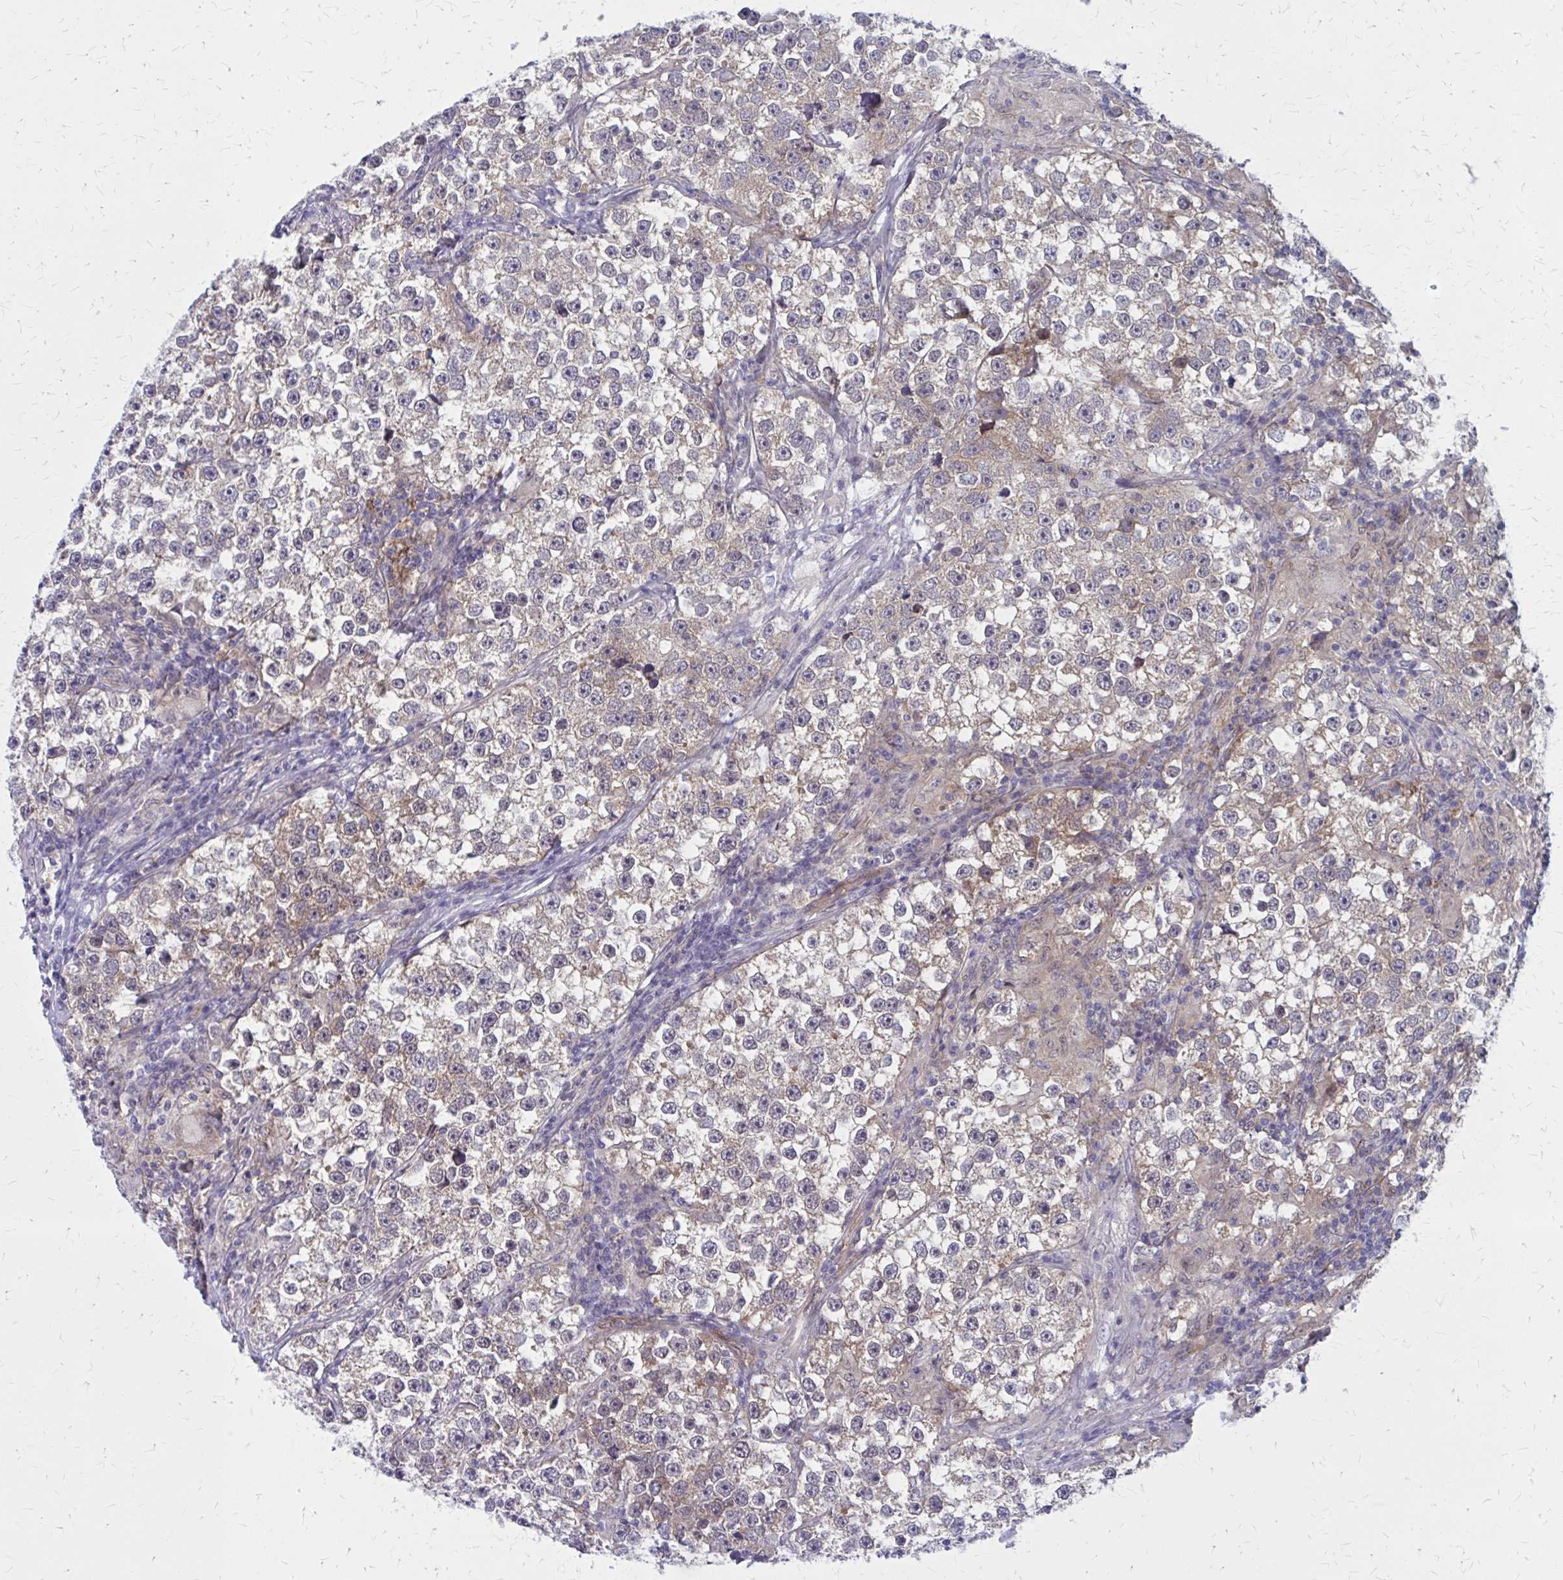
{"staining": {"intensity": "moderate", "quantity": "25%-75%", "location": "cytoplasmic/membranous"}, "tissue": "testis cancer", "cell_type": "Tumor cells", "image_type": "cancer", "snomed": [{"axis": "morphology", "description": "Seminoma, NOS"}, {"axis": "topography", "description": "Testis"}], "caption": "IHC (DAB) staining of human testis seminoma displays moderate cytoplasmic/membranous protein expression in about 25%-75% of tumor cells. (IHC, brightfield microscopy, high magnification).", "gene": "CLIC2", "patient": {"sex": "male", "age": 46}}